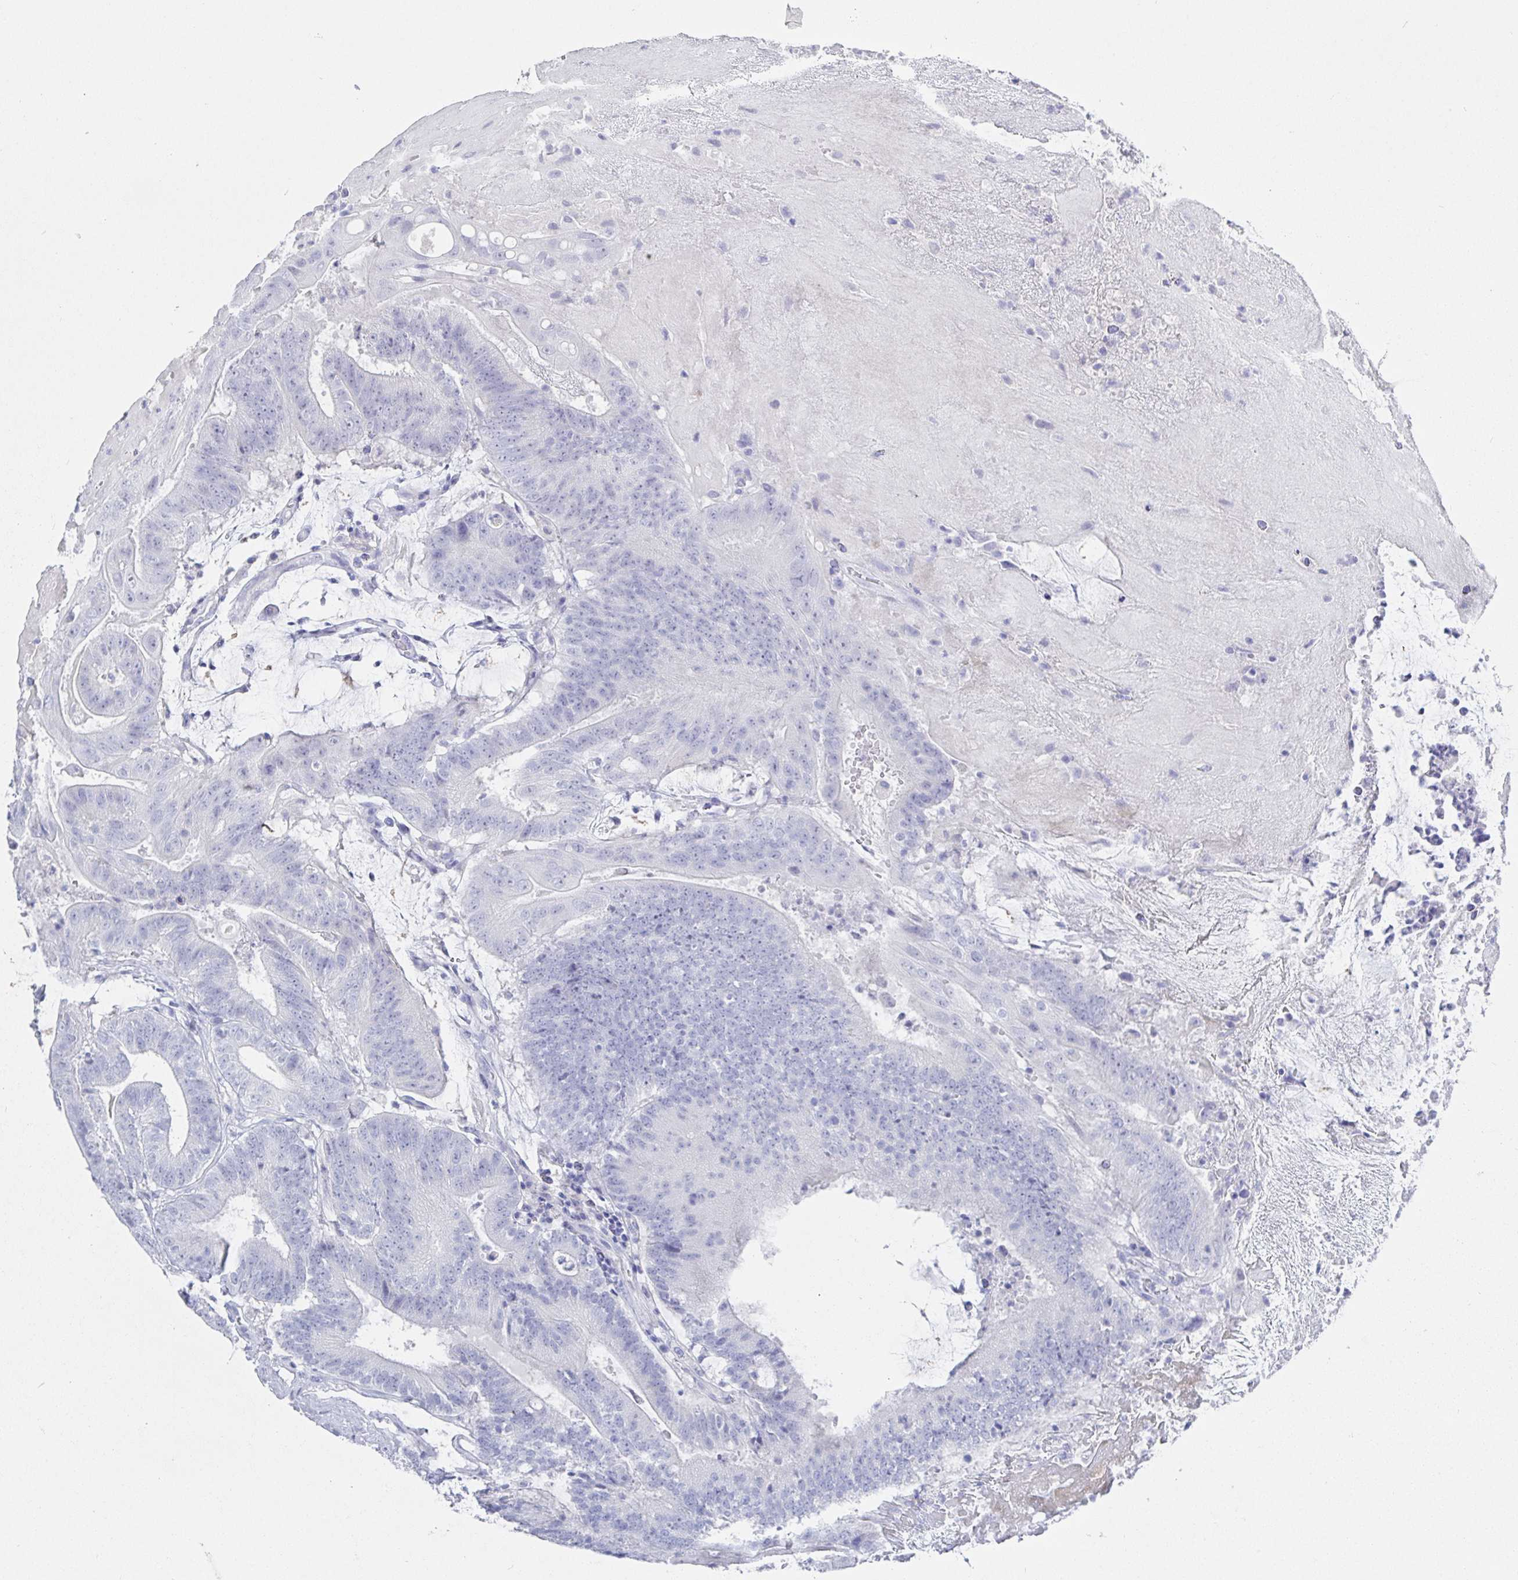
{"staining": {"intensity": "negative", "quantity": "none", "location": "none"}, "tissue": "colorectal cancer", "cell_type": "Tumor cells", "image_type": "cancer", "snomed": [{"axis": "morphology", "description": "Adenocarcinoma, NOS"}, {"axis": "topography", "description": "Colon"}], "caption": "Micrograph shows no significant protein staining in tumor cells of colorectal cancer.", "gene": "KCNH6", "patient": {"sex": "female", "age": 43}}